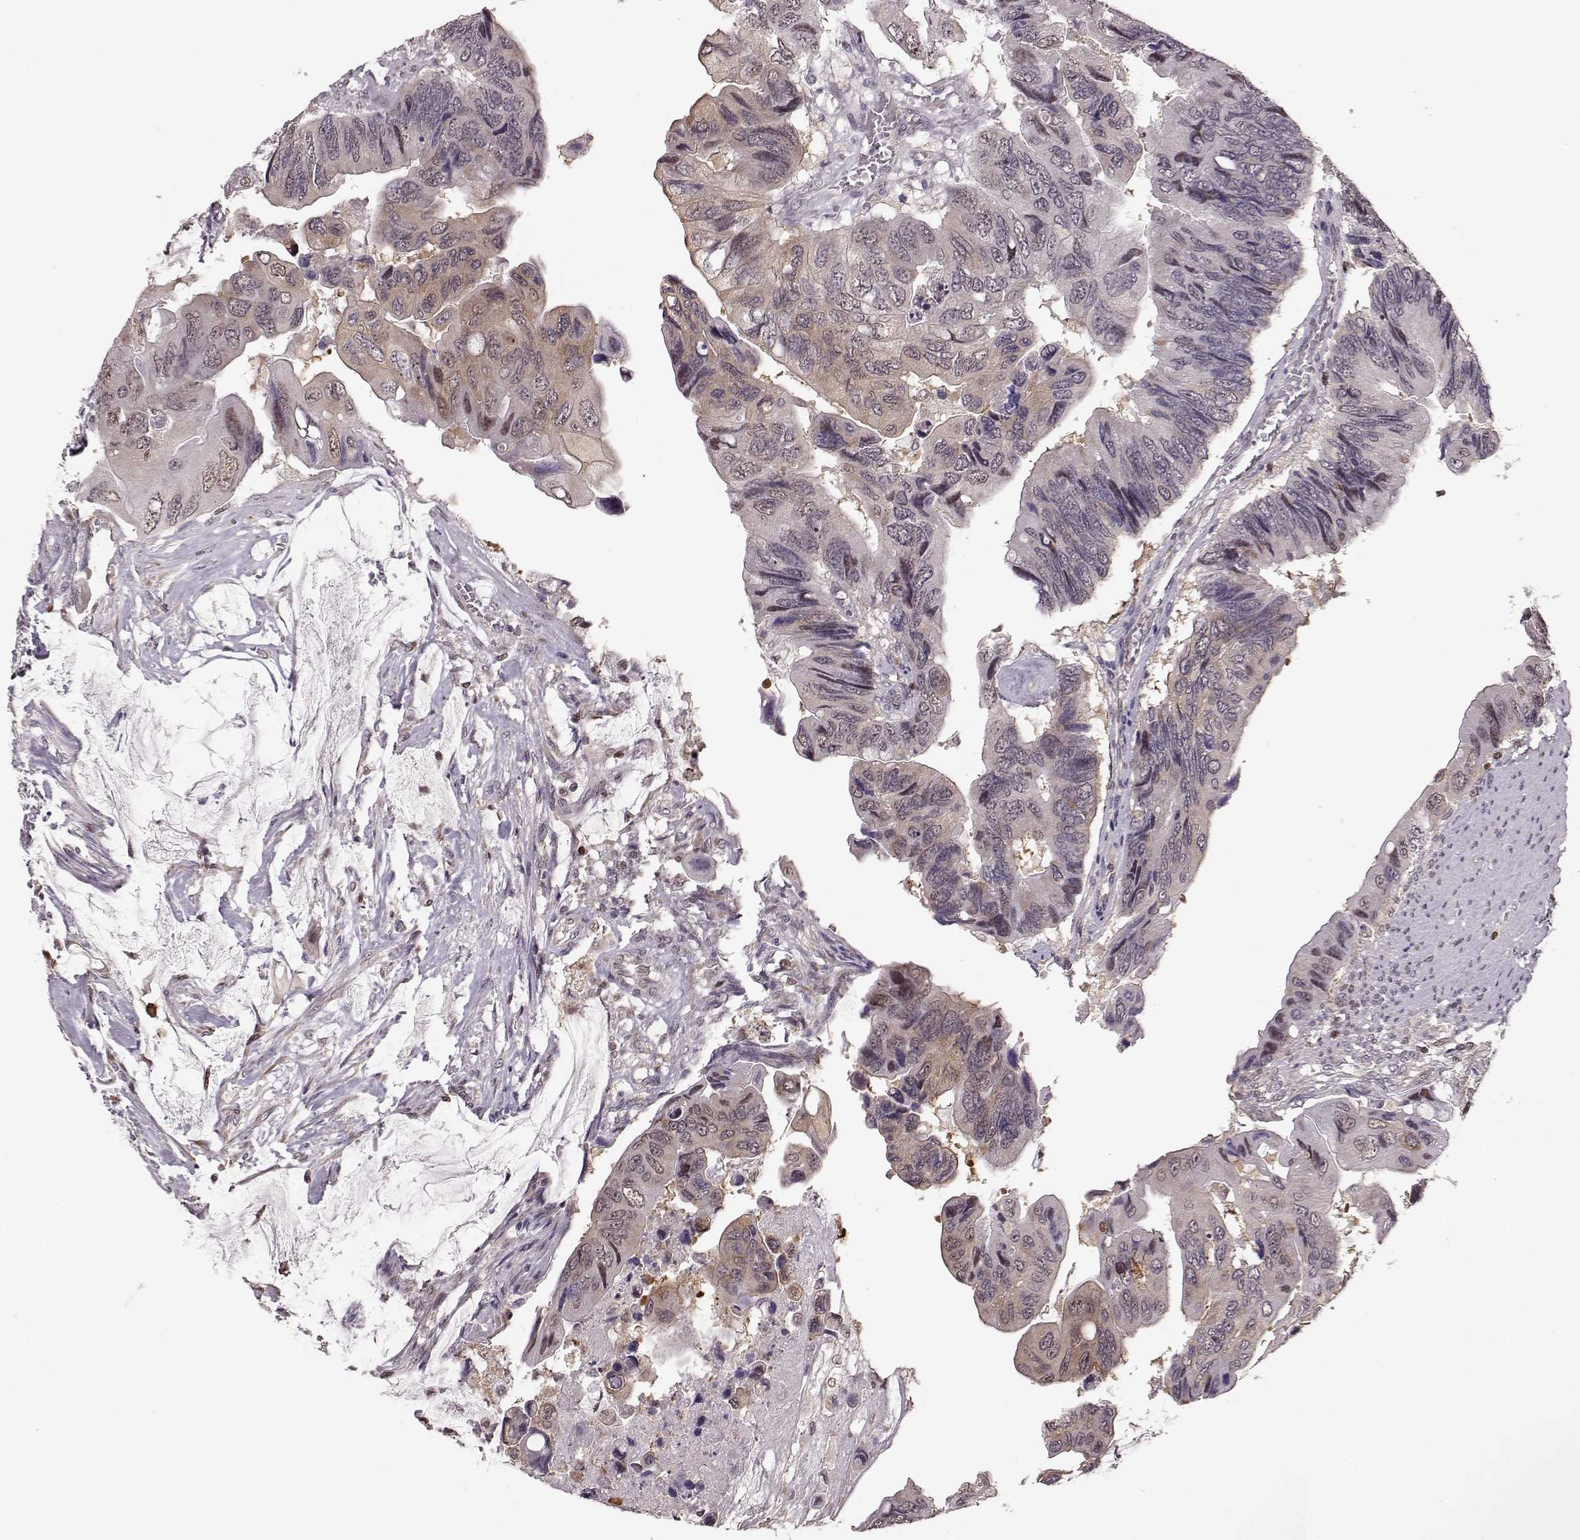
{"staining": {"intensity": "weak", "quantity": "<25%", "location": "nuclear"}, "tissue": "colorectal cancer", "cell_type": "Tumor cells", "image_type": "cancer", "snomed": [{"axis": "morphology", "description": "Adenocarcinoma, NOS"}, {"axis": "topography", "description": "Rectum"}], "caption": "Immunohistochemistry micrograph of neoplastic tissue: human colorectal cancer (adenocarcinoma) stained with DAB demonstrates no significant protein staining in tumor cells.", "gene": "KLF6", "patient": {"sex": "male", "age": 63}}